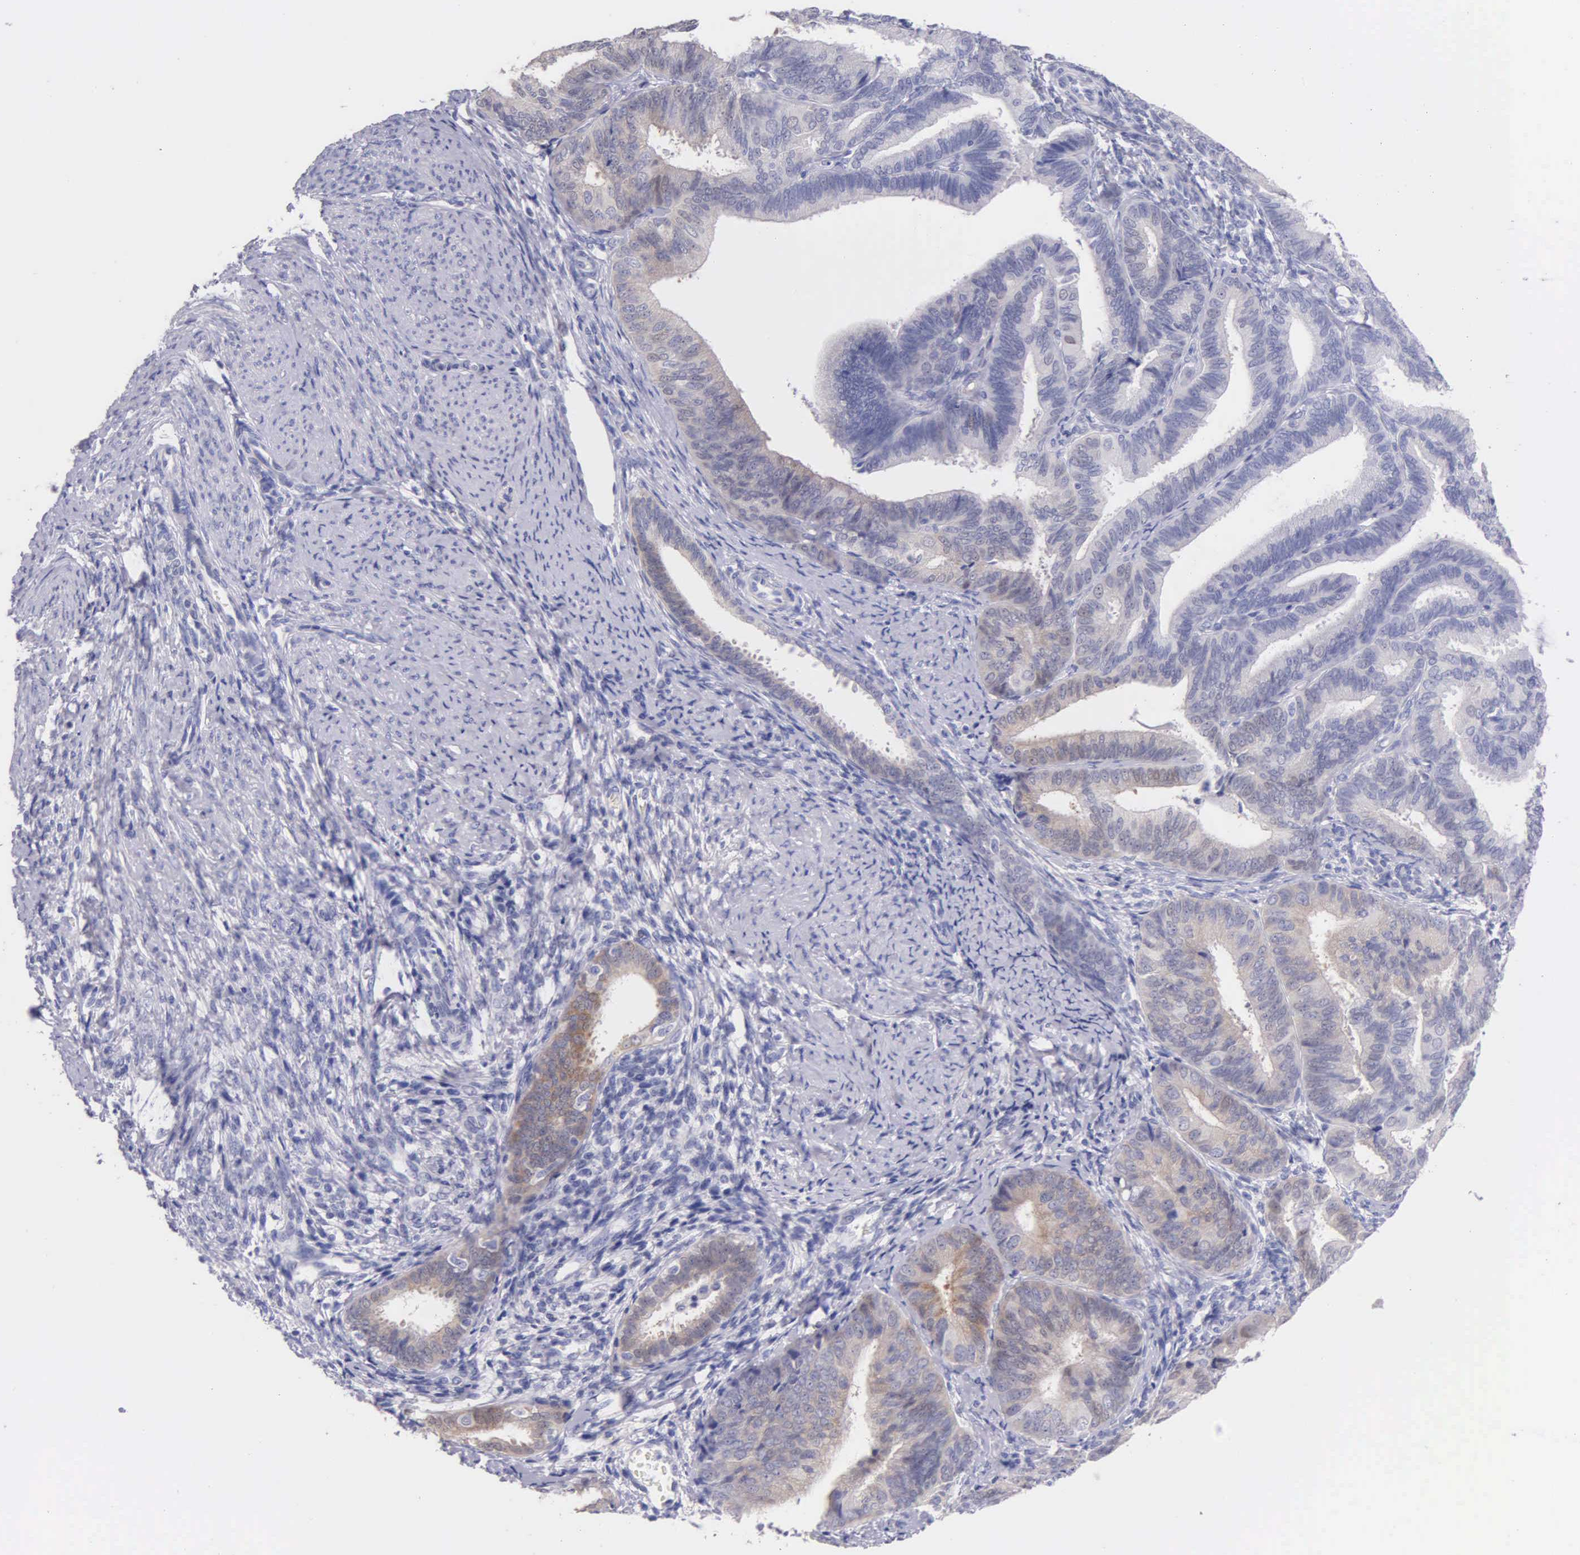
{"staining": {"intensity": "weak", "quantity": "25%-75%", "location": "cytoplasmic/membranous"}, "tissue": "endometrial cancer", "cell_type": "Tumor cells", "image_type": "cancer", "snomed": [{"axis": "morphology", "description": "Adenocarcinoma, NOS"}, {"axis": "topography", "description": "Endometrium"}], "caption": "IHC of endometrial adenocarcinoma displays low levels of weak cytoplasmic/membranous positivity in about 25%-75% of tumor cells. Using DAB (3,3'-diaminobenzidine) (brown) and hematoxylin (blue) stains, captured at high magnification using brightfield microscopy.", "gene": "GSTT2", "patient": {"sex": "female", "age": 63}}